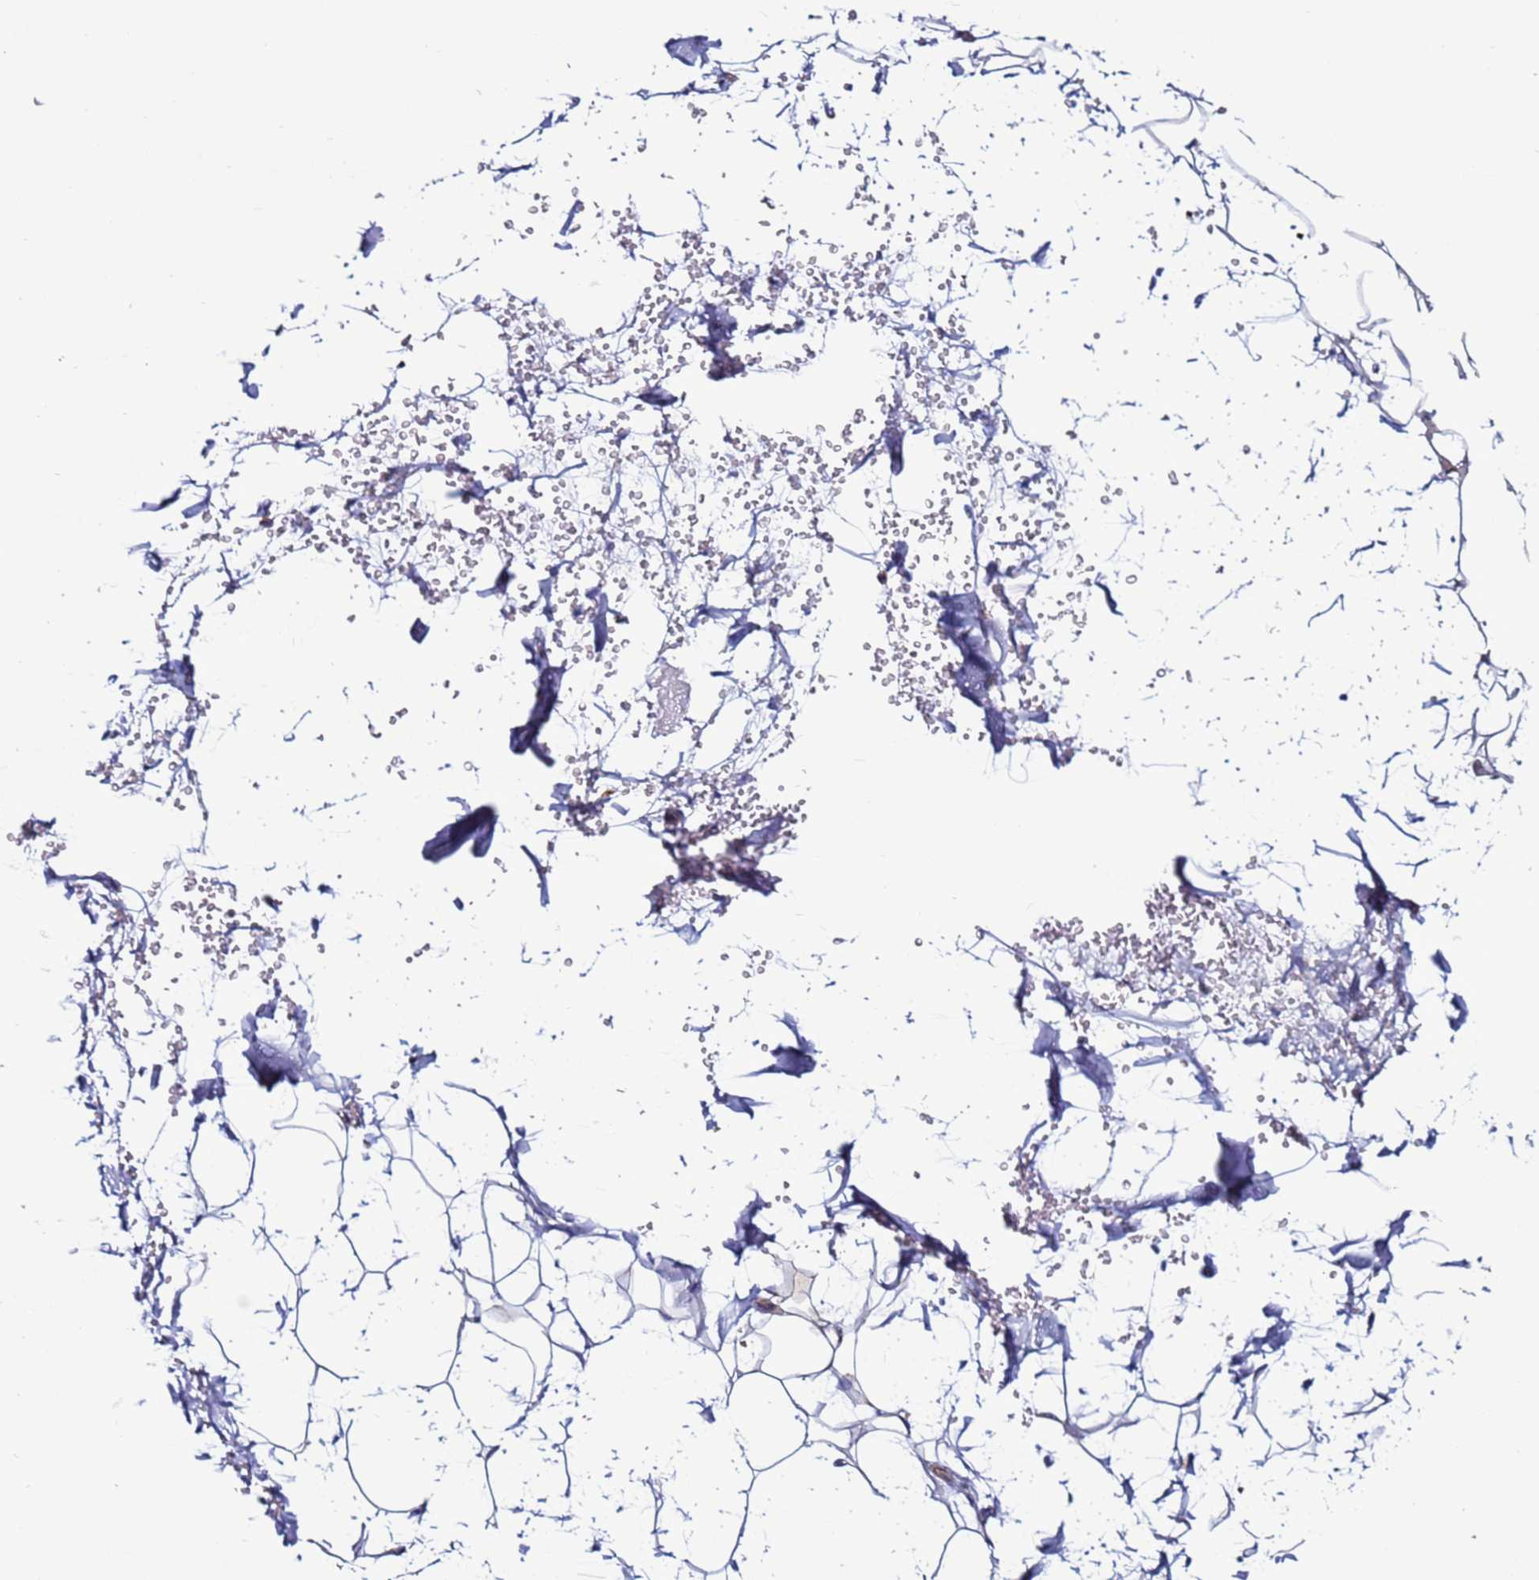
{"staining": {"intensity": "negative", "quantity": "none", "location": "none"}, "tissue": "adipose tissue", "cell_type": "Adipocytes", "image_type": "normal", "snomed": [{"axis": "morphology", "description": "Normal tissue, NOS"}, {"axis": "topography", "description": "Breast"}], "caption": "Immunohistochemistry (IHC) photomicrograph of benign adipose tissue stained for a protein (brown), which reveals no staining in adipocytes.", "gene": "EFCAB8", "patient": {"sex": "female", "age": 26}}